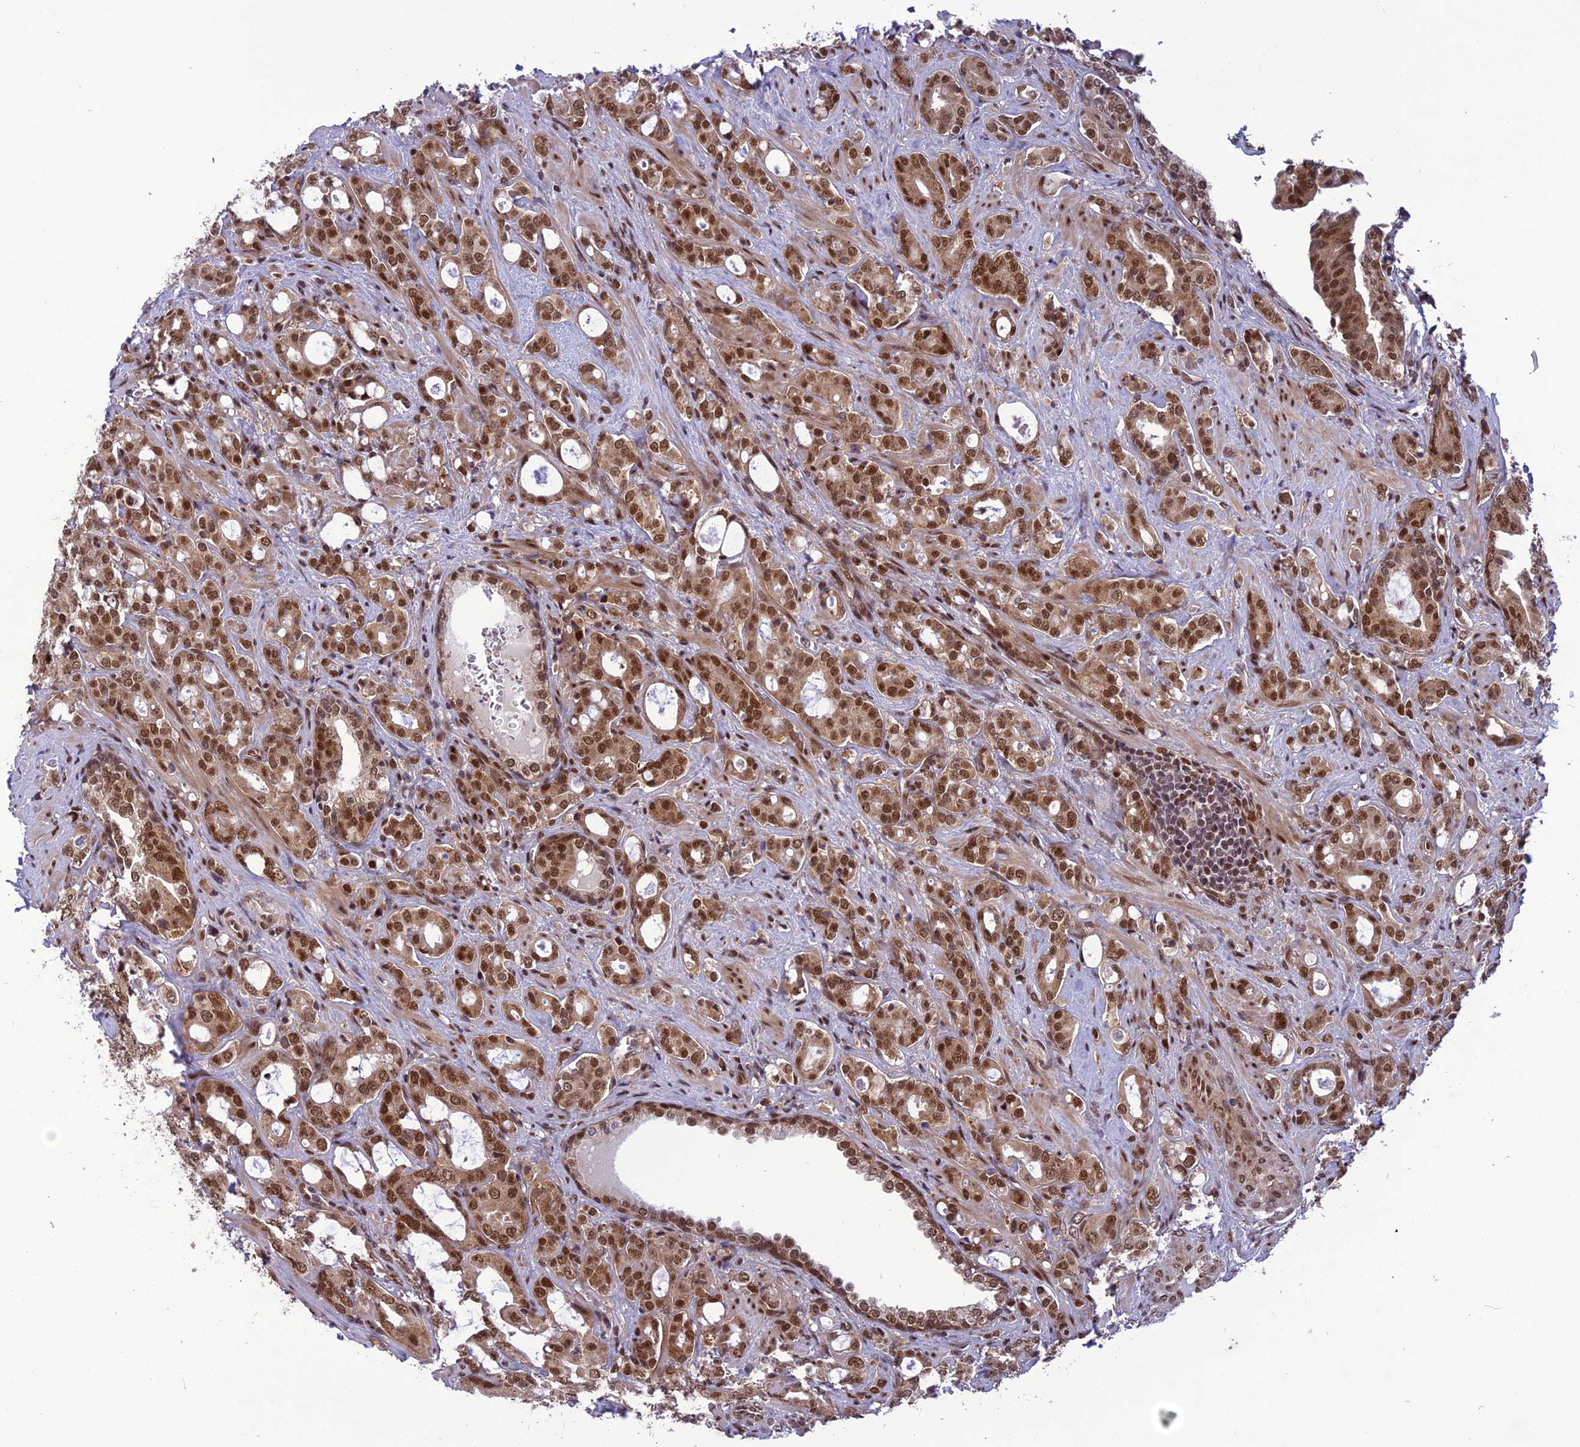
{"staining": {"intensity": "strong", "quantity": ">75%", "location": "nuclear"}, "tissue": "prostate cancer", "cell_type": "Tumor cells", "image_type": "cancer", "snomed": [{"axis": "morphology", "description": "Adenocarcinoma, High grade"}, {"axis": "topography", "description": "Prostate"}], "caption": "Strong nuclear positivity for a protein is present in about >75% of tumor cells of prostate cancer using IHC.", "gene": "RTRAF", "patient": {"sex": "male", "age": 72}}